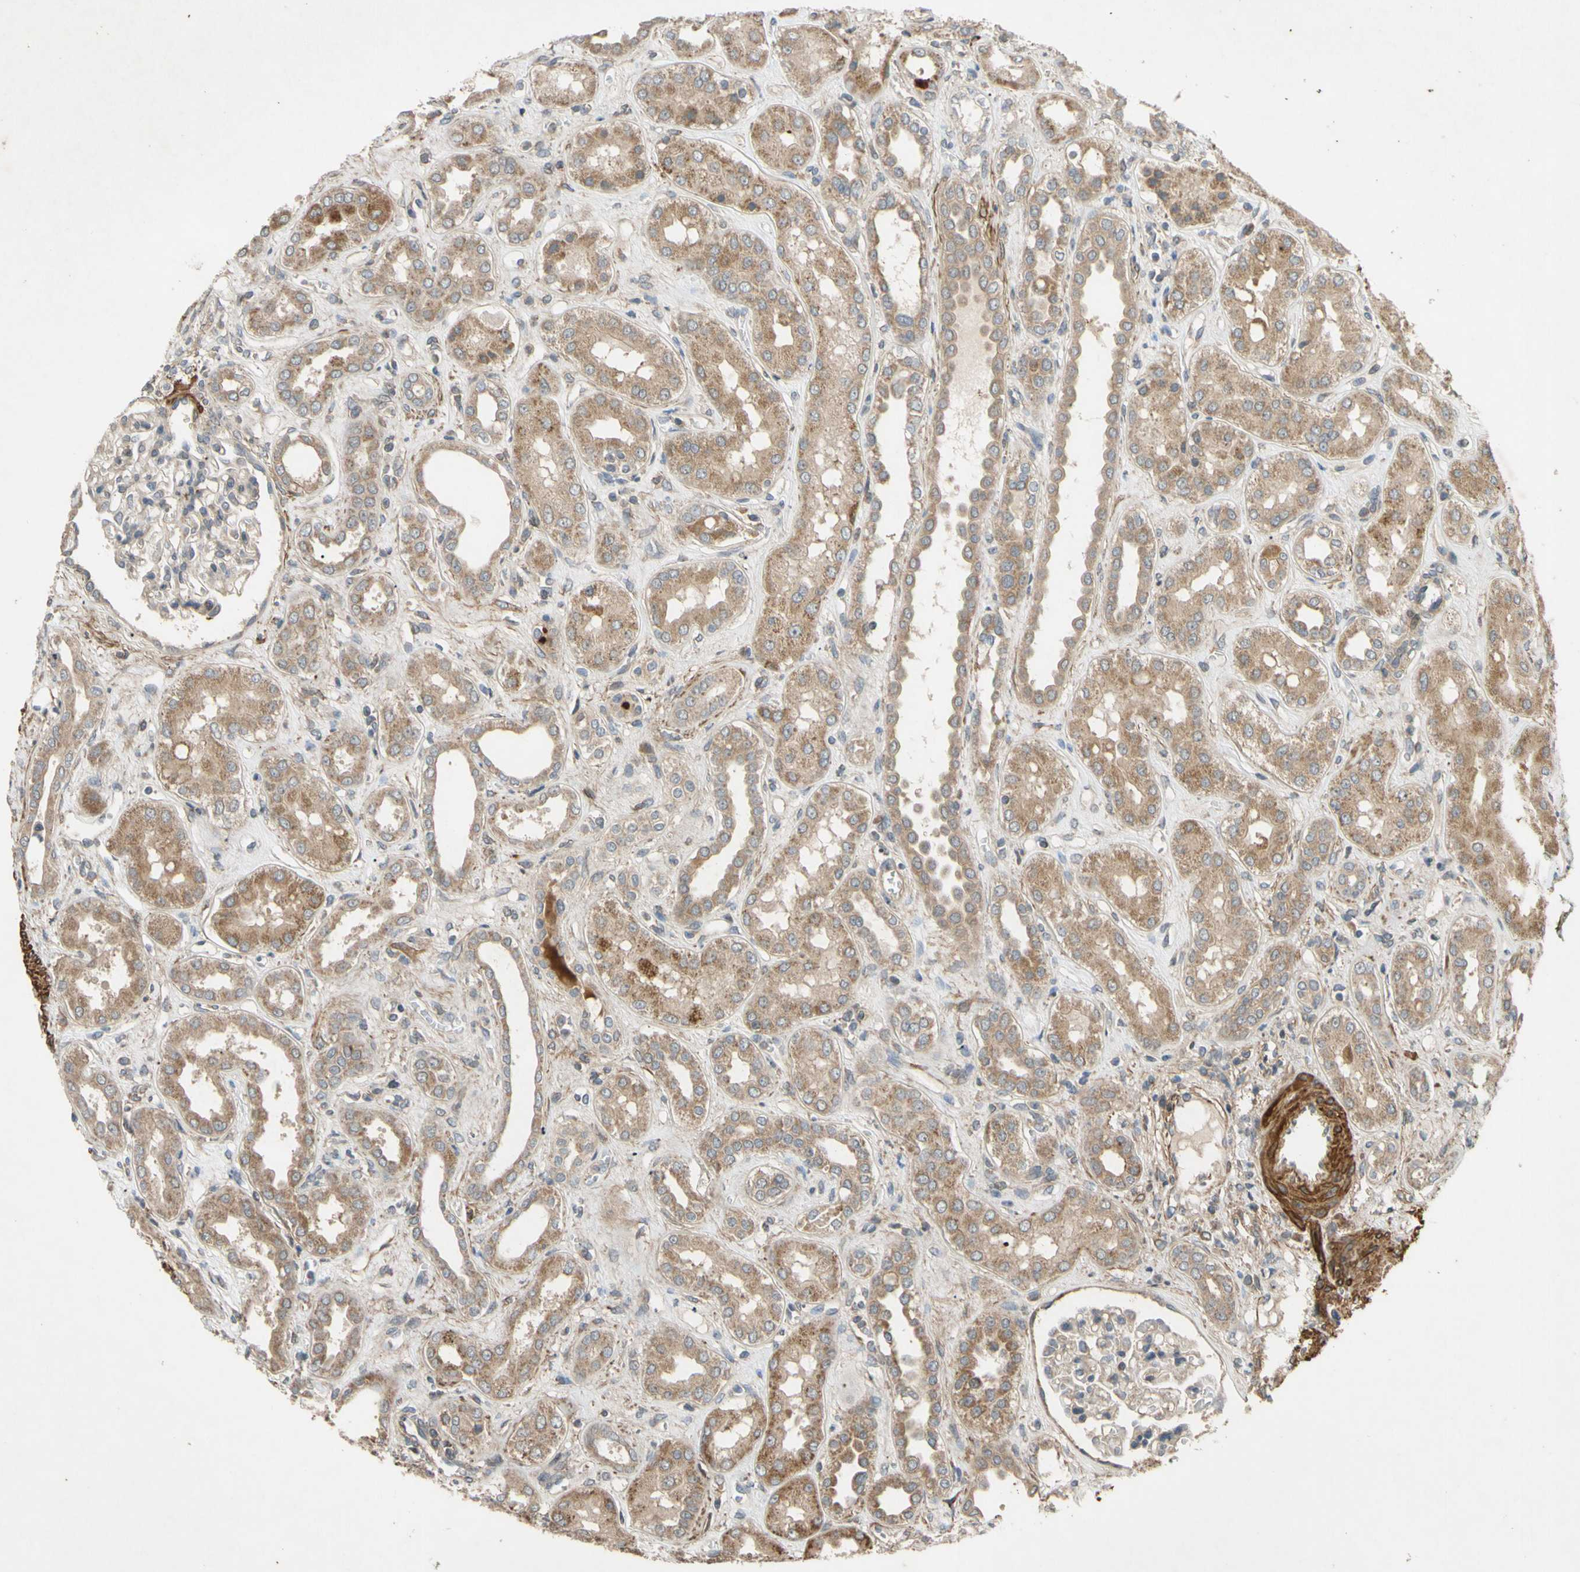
{"staining": {"intensity": "weak", "quantity": ">75%", "location": "cytoplasmic/membranous"}, "tissue": "kidney", "cell_type": "Cells in glomeruli", "image_type": "normal", "snomed": [{"axis": "morphology", "description": "Normal tissue, NOS"}, {"axis": "topography", "description": "Kidney"}], "caption": "This photomicrograph demonstrates immunohistochemistry staining of unremarkable human kidney, with low weak cytoplasmic/membranous staining in about >75% of cells in glomeruli.", "gene": "PARD6A", "patient": {"sex": "male", "age": 59}}